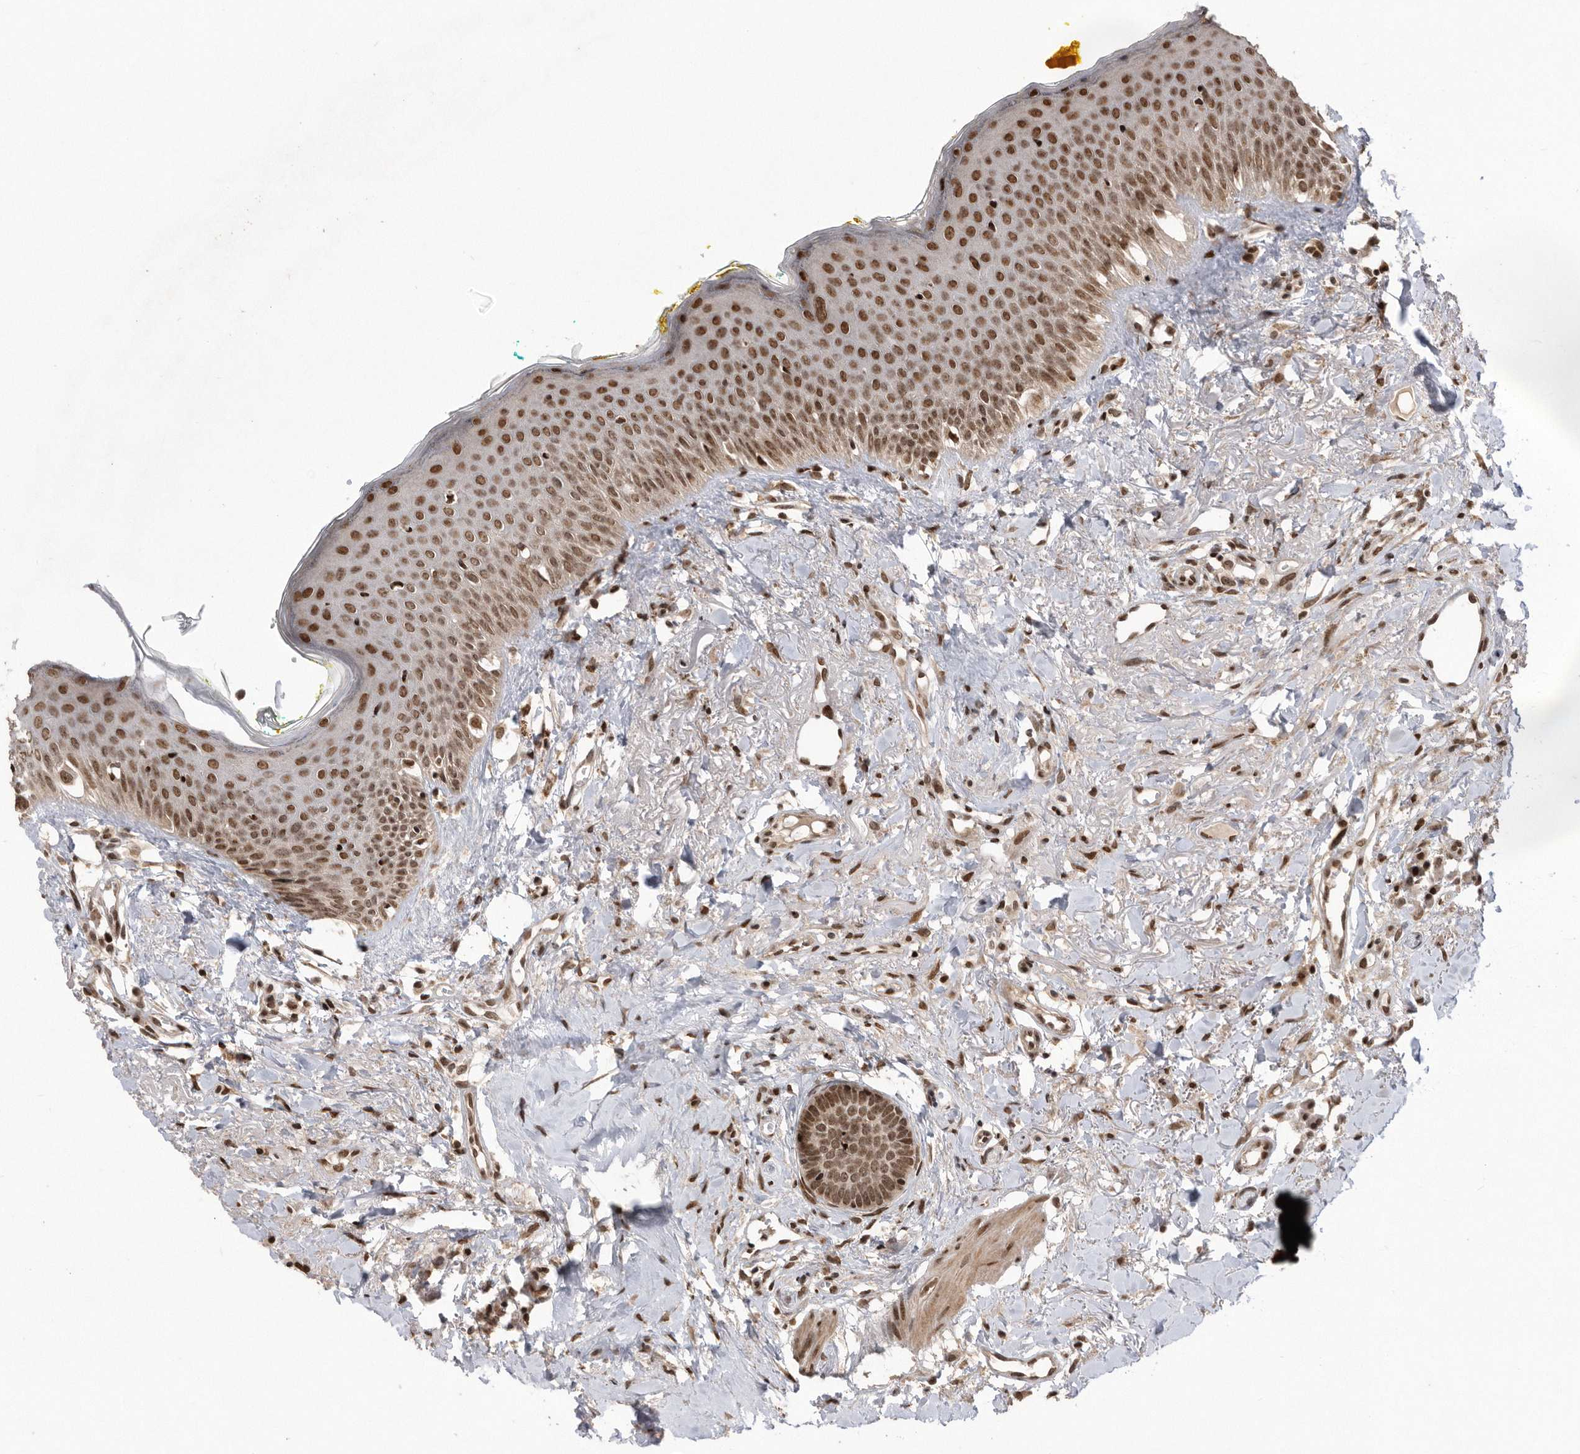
{"staining": {"intensity": "strong", "quantity": ">75%", "location": "cytoplasmic/membranous,nuclear"}, "tissue": "oral mucosa", "cell_type": "Squamous epithelial cells", "image_type": "normal", "snomed": [{"axis": "morphology", "description": "Normal tissue, NOS"}, {"axis": "topography", "description": "Oral tissue"}], "caption": "Immunohistochemical staining of benign oral mucosa shows high levels of strong cytoplasmic/membranous,nuclear expression in about >75% of squamous epithelial cells.", "gene": "TDRD3", "patient": {"sex": "female", "age": 70}}